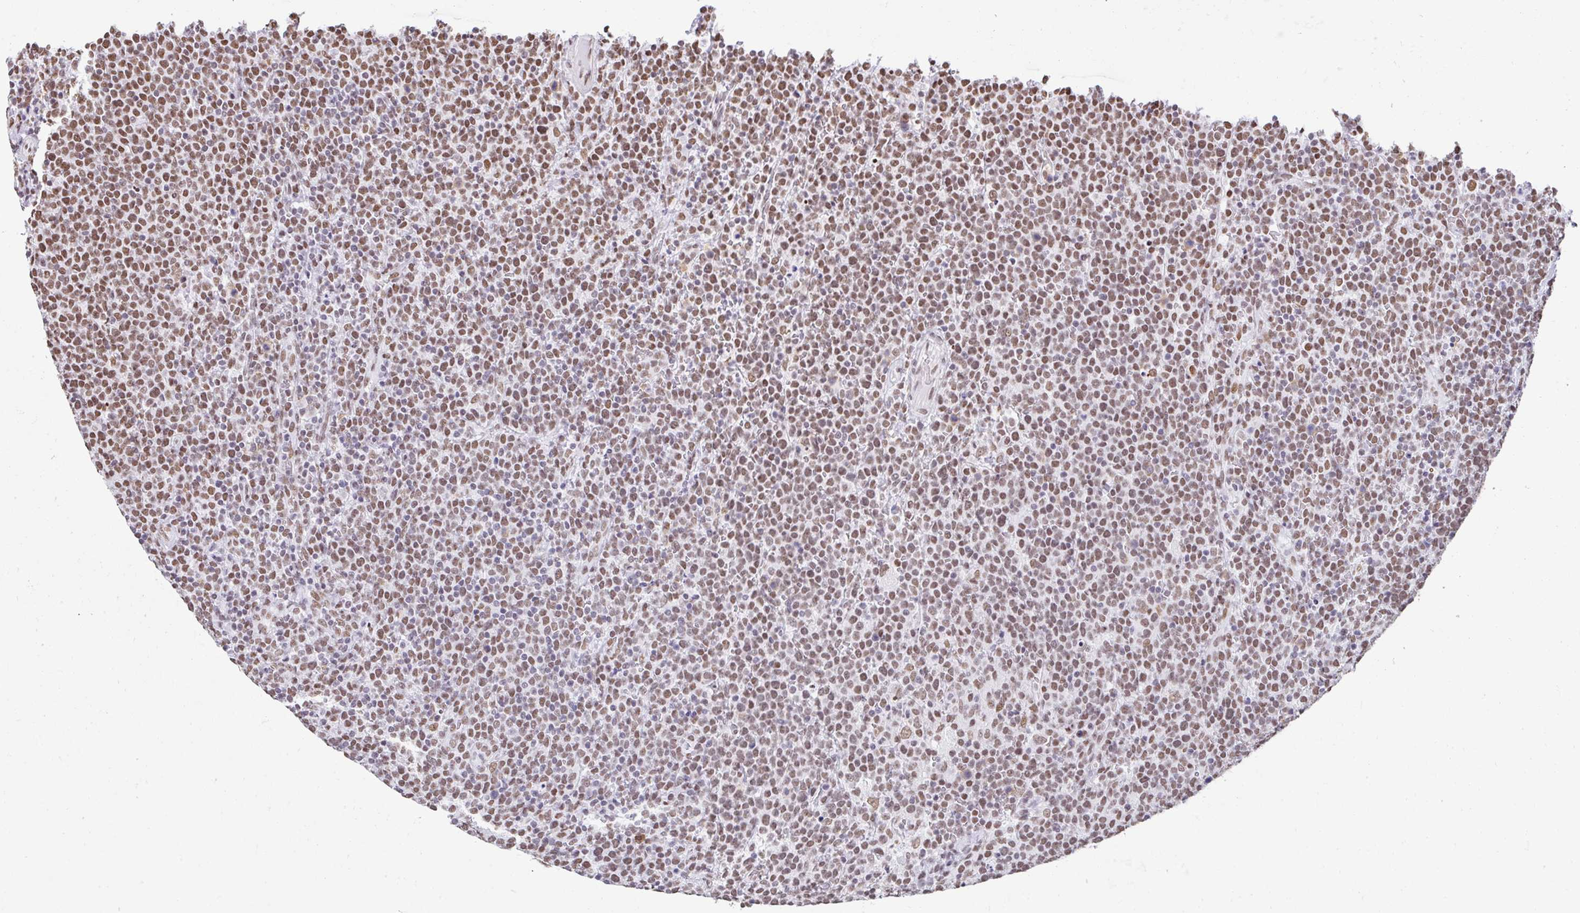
{"staining": {"intensity": "moderate", "quantity": ">75%", "location": "nuclear"}, "tissue": "lymphoma", "cell_type": "Tumor cells", "image_type": "cancer", "snomed": [{"axis": "morphology", "description": "Malignant lymphoma, non-Hodgkin's type, High grade"}, {"axis": "topography", "description": "Lymph node"}], "caption": "The immunohistochemical stain shows moderate nuclear staining in tumor cells of lymphoma tissue. Immunohistochemistry (ihc) stains the protein in brown and the nuclei are stained blue.", "gene": "KHDRBS1", "patient": {"sex": "male", "age": 61}}